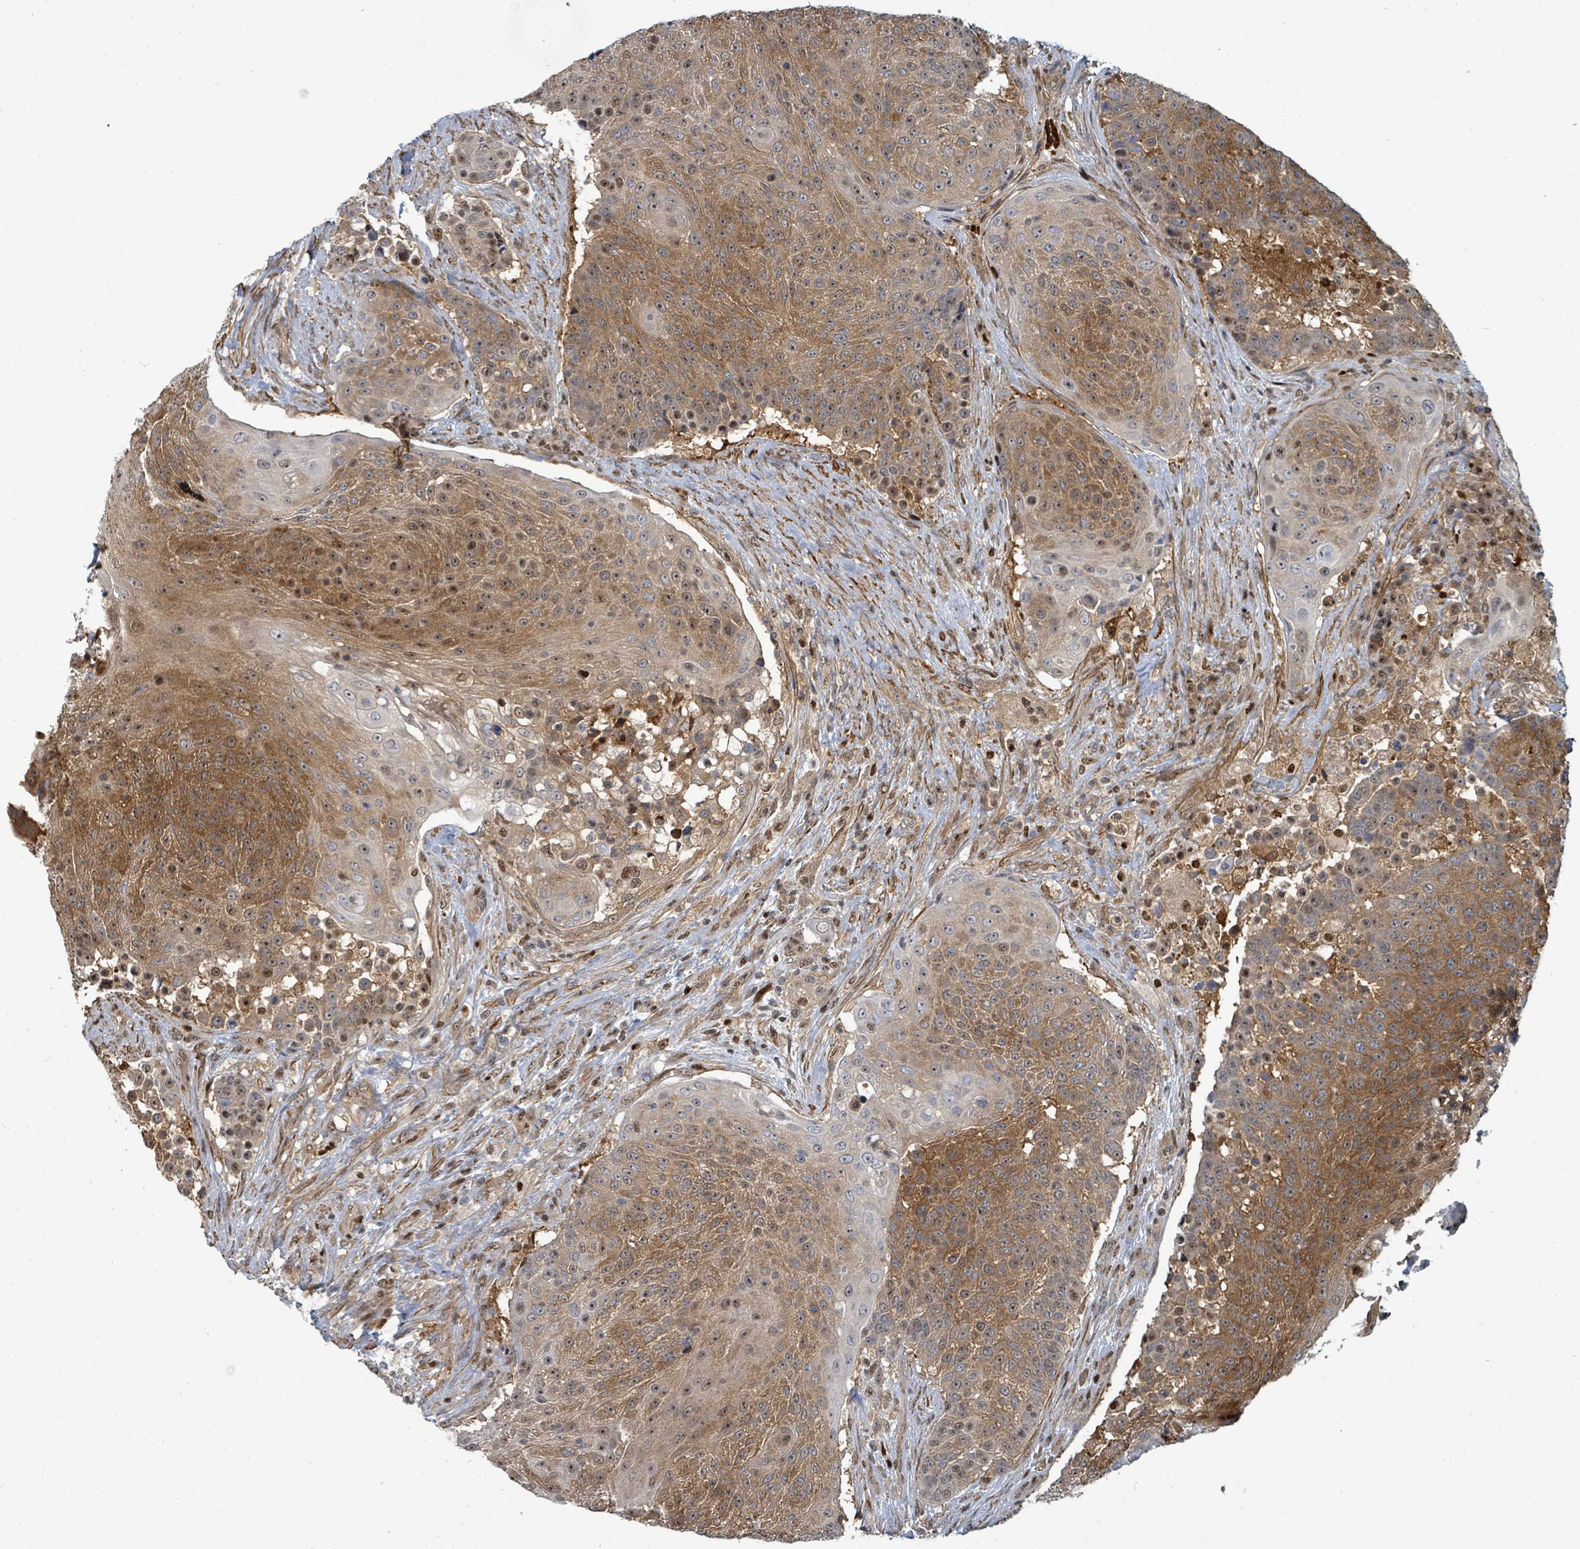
{"staining": {"intensity": "moderate", "quantity": ">75%", "location": "cytoplasmic/membranous,nuclear"}, "tissue": "urothelial cancer", "cell_type": "Tumor cells", "image_type": "cancer", "snomed": [{"axis": "morphology", "description": "Urothelial carcinoma, High grade"}, {"axis": "topography", "description": "Urinary bladder"}], "caption": "There is medium levels of moderate cytoplasmic/membranous and nuclear staining in tumor cells of urothelial cancer, as demonstrated by immunohistochemical staining (brown color).", "gene": "TRDMT1", "patient": {"sex": "female", "age": 63}}